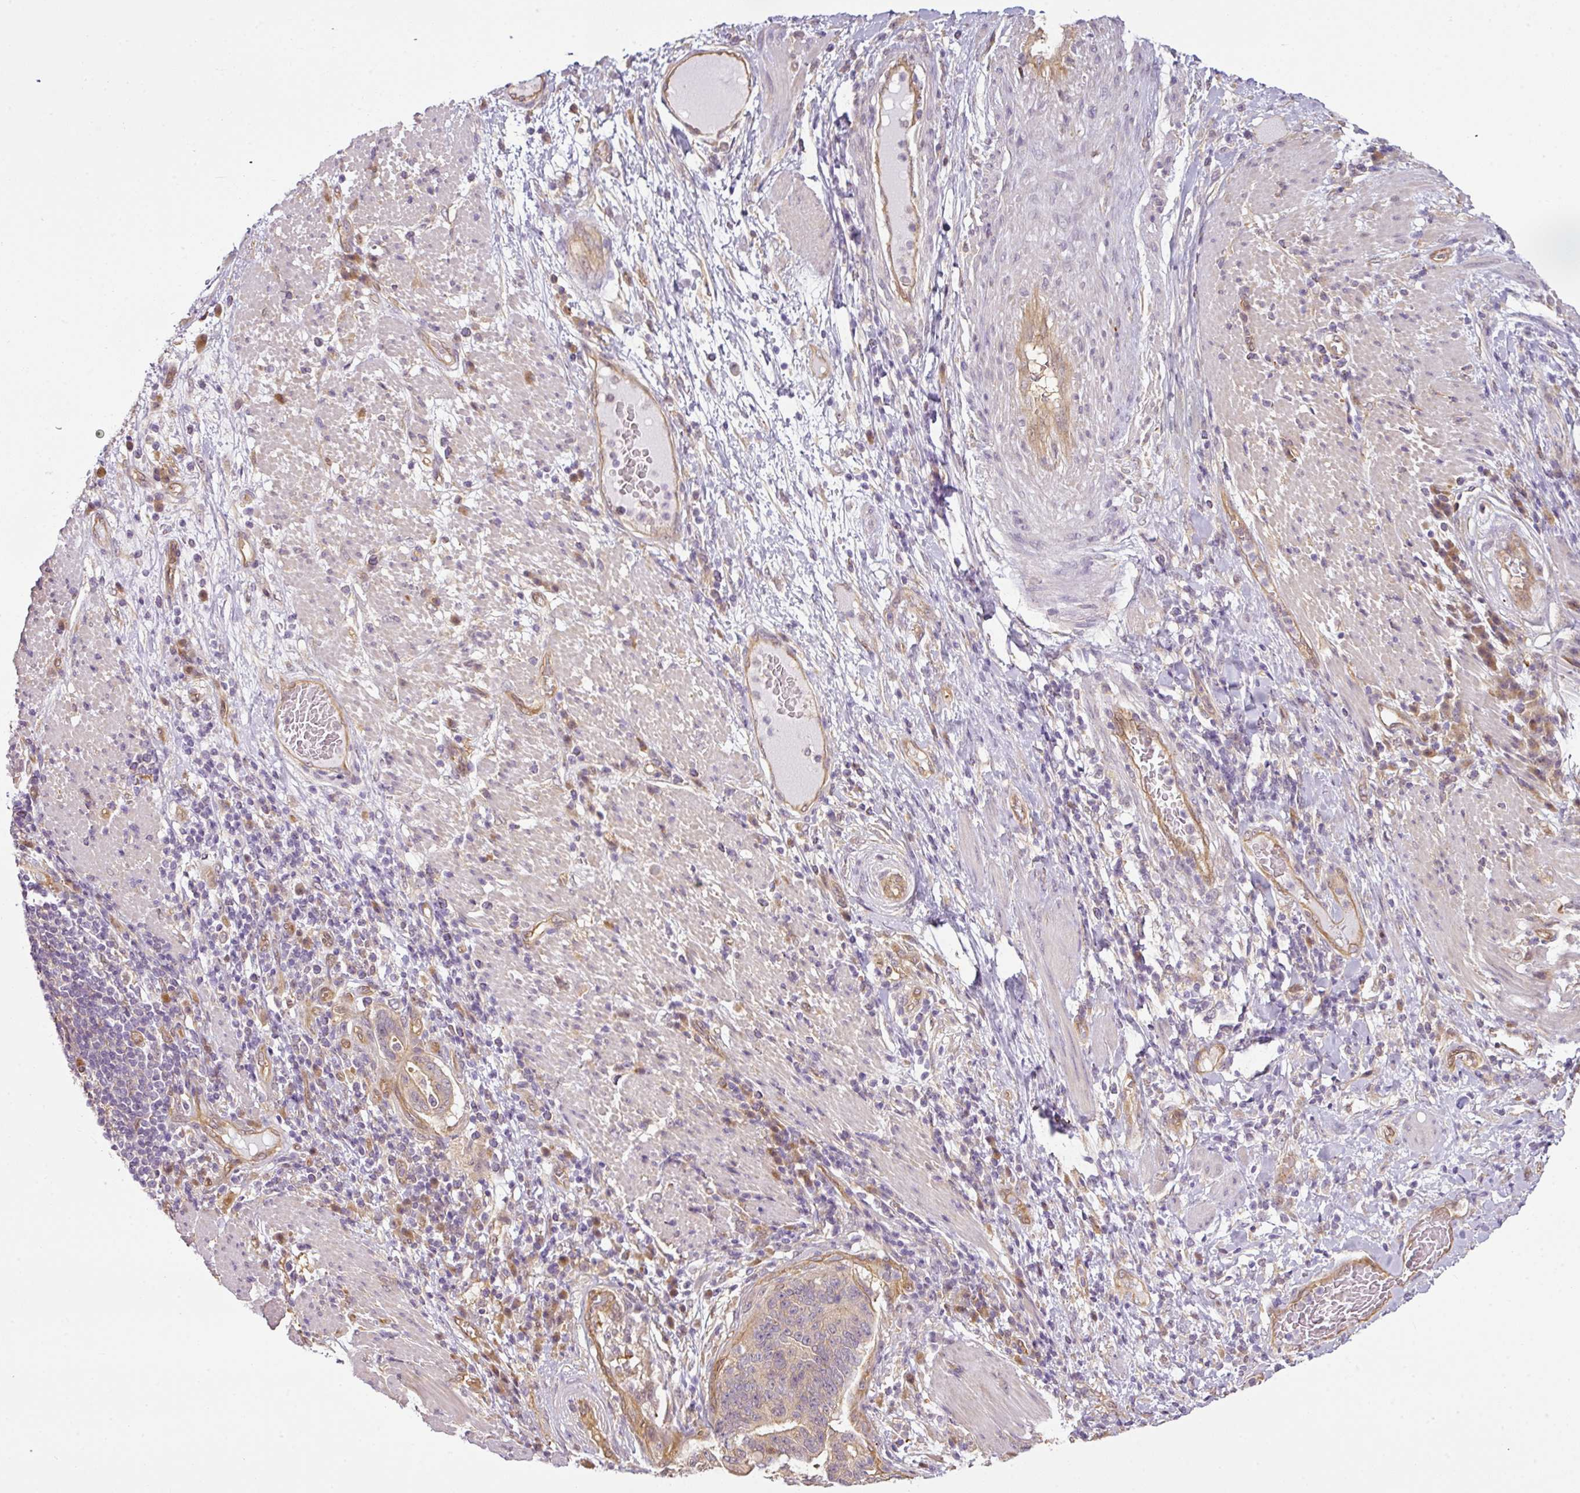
{"staining": {"intensity": "negative", "quantity": "none", "location": "none"}, "tissue": "stomach cancer", "cell_type": "Tumor cells", "image_type": "cancer", "snomed": [{"axis": "morphology", "description": "Normal tissue, NOS"}, {"axis": "morphology", "description": "Adenocarcinoma, NOS"}, {"axis": "topography", "description": "Stomach"}], "caption": "The photomicrograph displays no staining of tumor cells in stomach adenocarcinoma.", "gene": "ANKRD18A", "patient": {"sex": "female", "age": 64}}